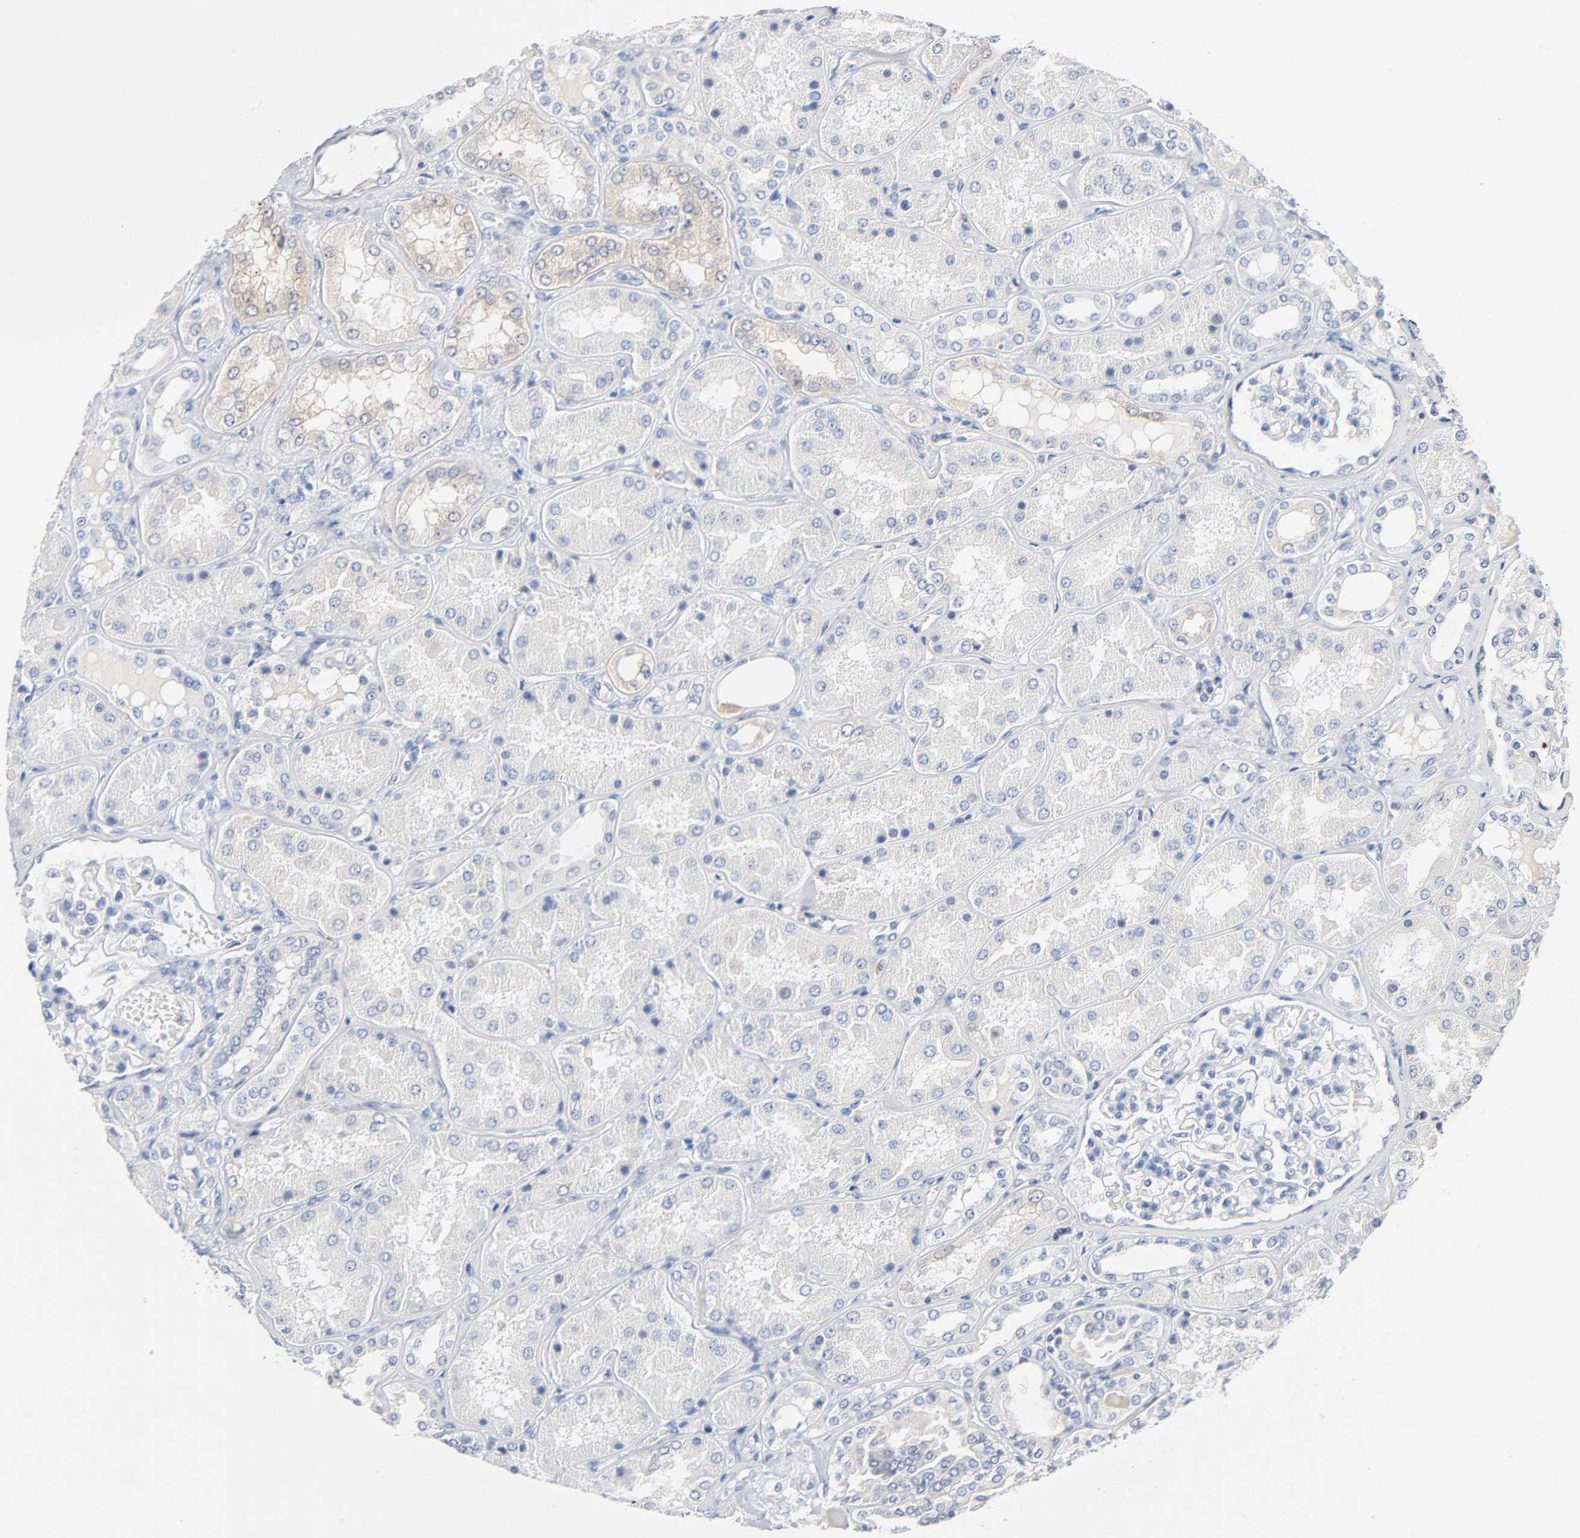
{"staining": {"intensity": "weak", "quantity": "<25%", "location": "cytoplasmic/membranous"}, "tissue": "kidney", "cell_type": "Cells in glomeruli", "image_type": "normal", "snomed": [{"axis": "morphology", "description": "Normal tissue, NOS"}, {"axis": "topography", "description": "Kidney"}], "caption": "Cells in glomeruli show no significant expression in normal kidney. Nuclei are stained in blue.", "gene": "MALT1", "patient": {"sex": "female", "age": 56}}